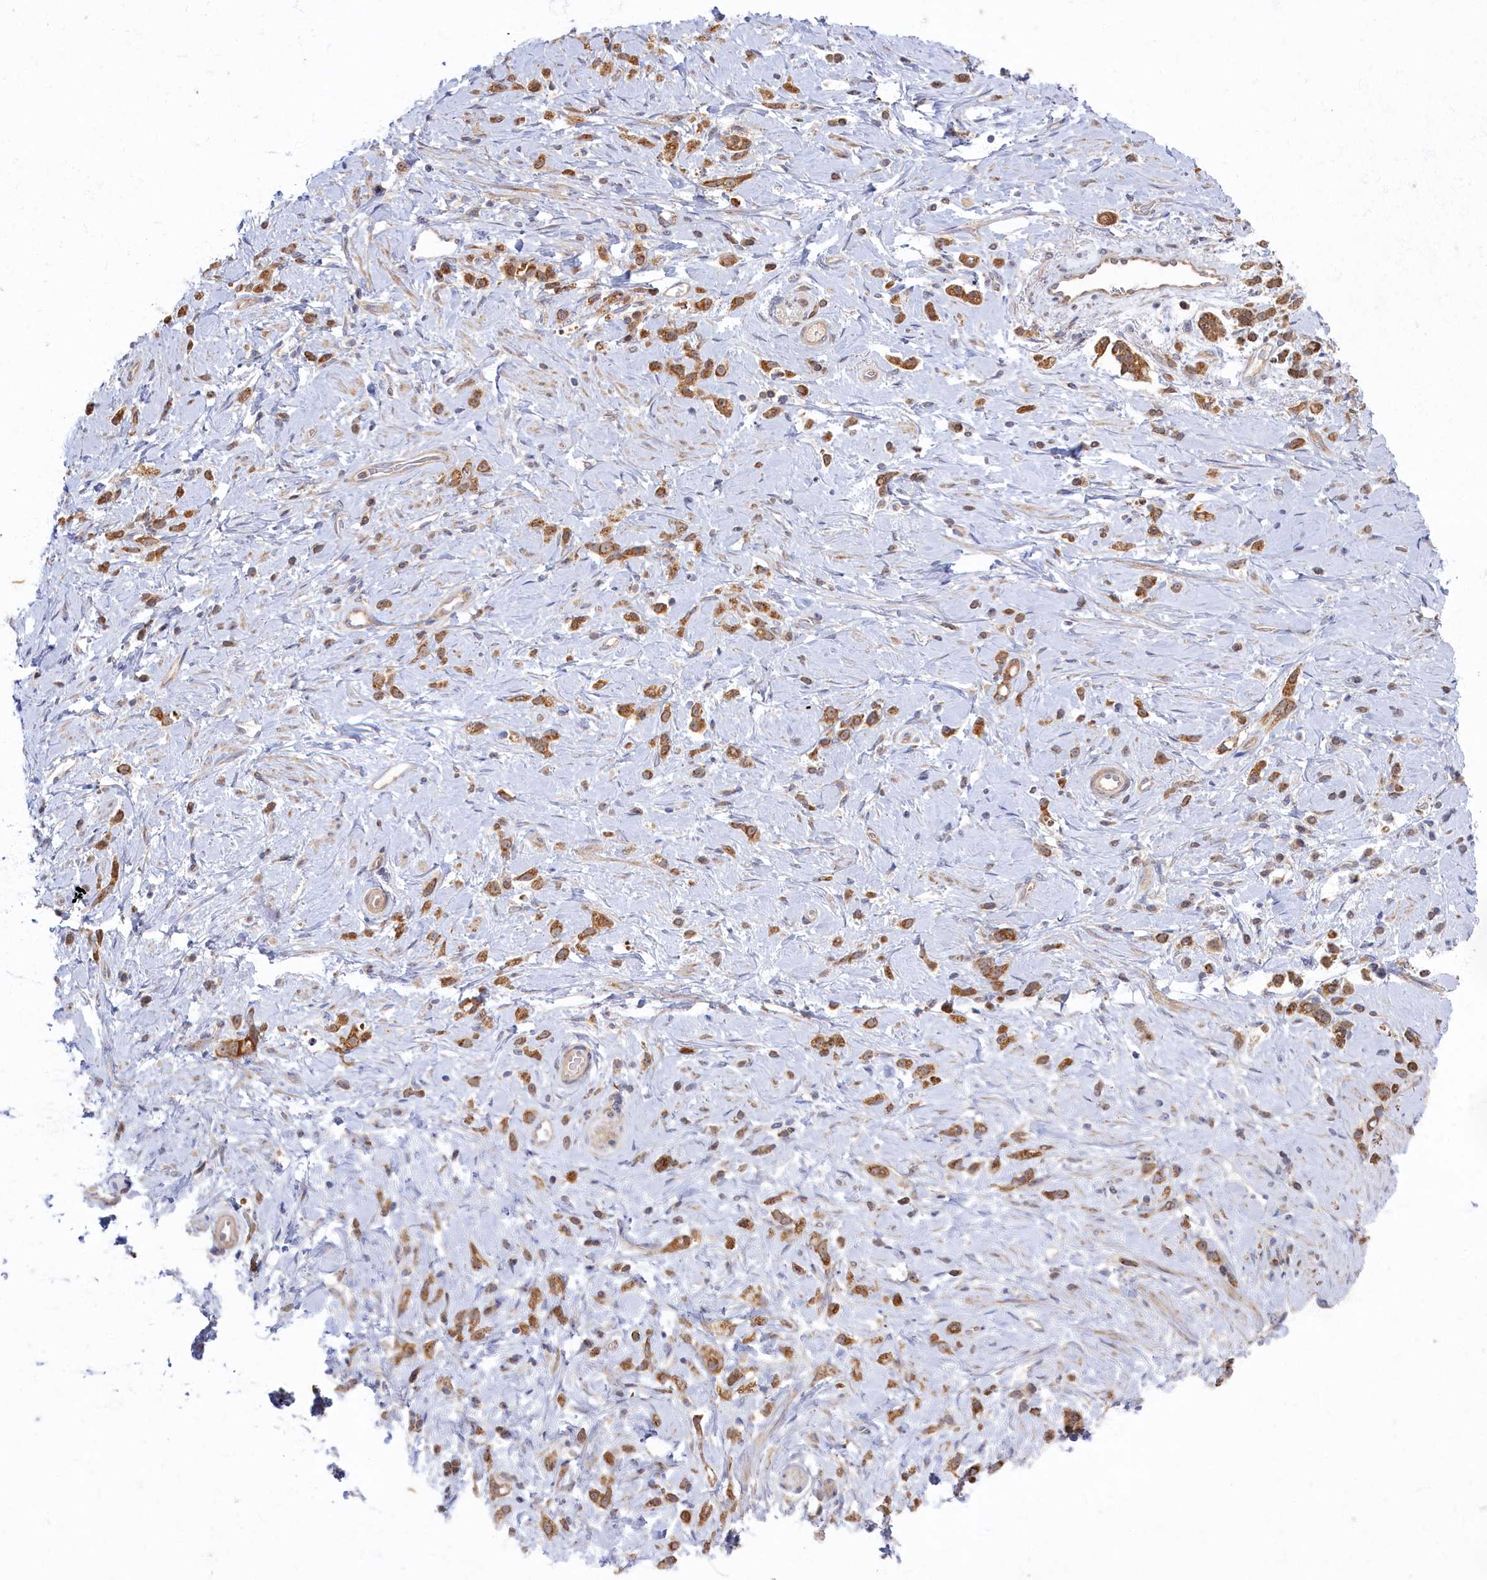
{"staining": {"intensity": "moderate", "quantity": ">75%", "location": "cytoplasmic/membranous"}, "tissue": "stomach cancer", "cell_type": "Tumor cells", "image_type": "cancer", "snomed": [{"axis": "morphology", "description": "Adenocarcinoma, NOS"}, {"axis": "topography", "description": "Stomach"}], "caption": "Protein staining exhibits moderate cytoplasmic/membranous expression in about >75% of tumor cells in adenocarcinoma (stomach).", "gene": "WDR59", "patient": {"sex": "female", "age": 60}}